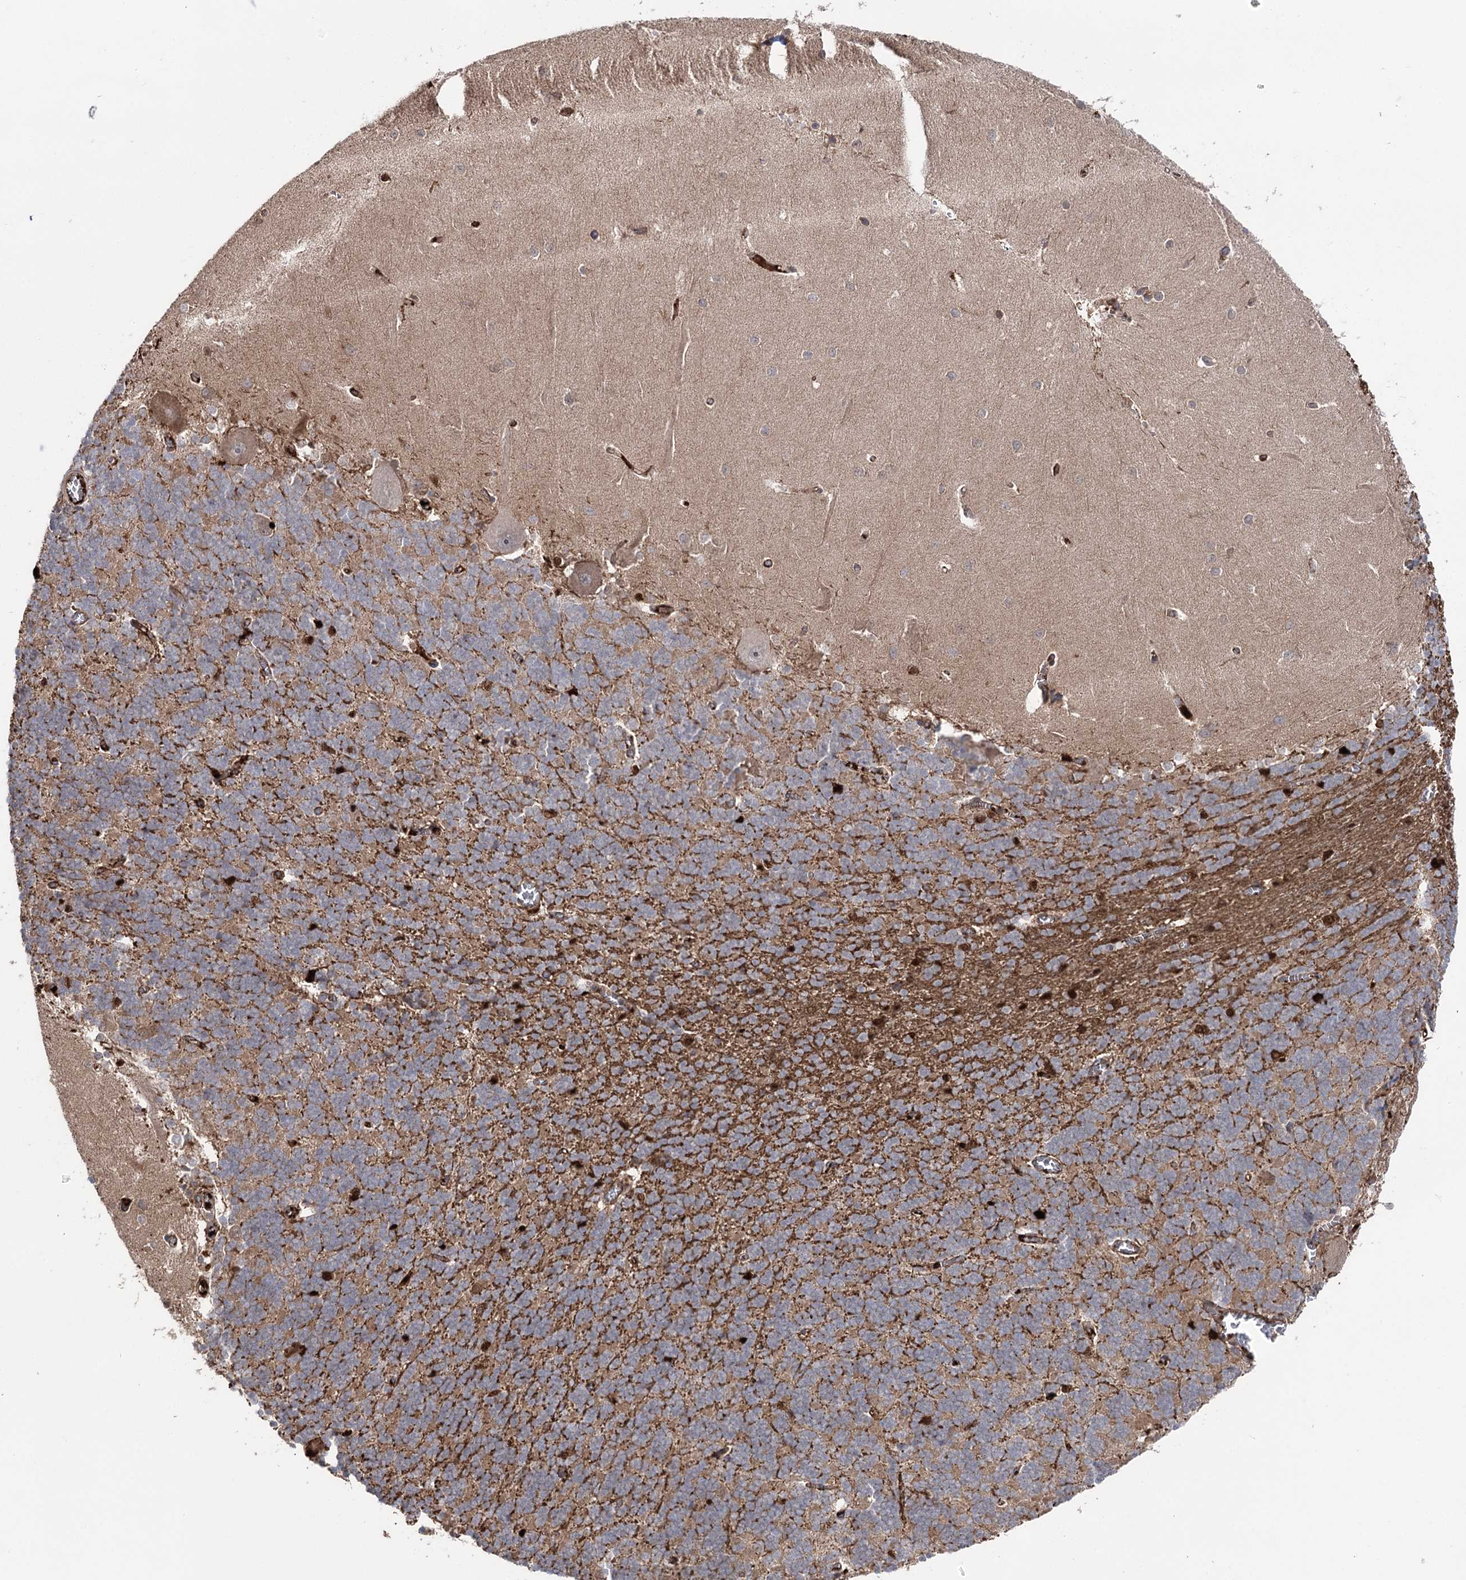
{"staining": {"intensity": "moderate", "quantity": "<25%", "location": "cytoplasmic/membranous,nuclear"}, "tissue": "cerebellum", "cell_type": "Cells in granular layer", "image_type": "normal", "snomed": [{"axis": "morphology", "description": "Normal tissue, NOS"}, {"axis": "topography", "description": "Cerebellum"}], "caption": "Protein analysis of benign cerebellum demonstrates moderate cytoplasmic/membranous,nuclear expression in approximately <25% of cells in granular layer. The protein is stained brown, and the nuclei are stained in blue (DAB IHC with brightfield microscopy, high magnification).", "gene": "OTUD1", "patient": {"sex": "male", "age": 37}}